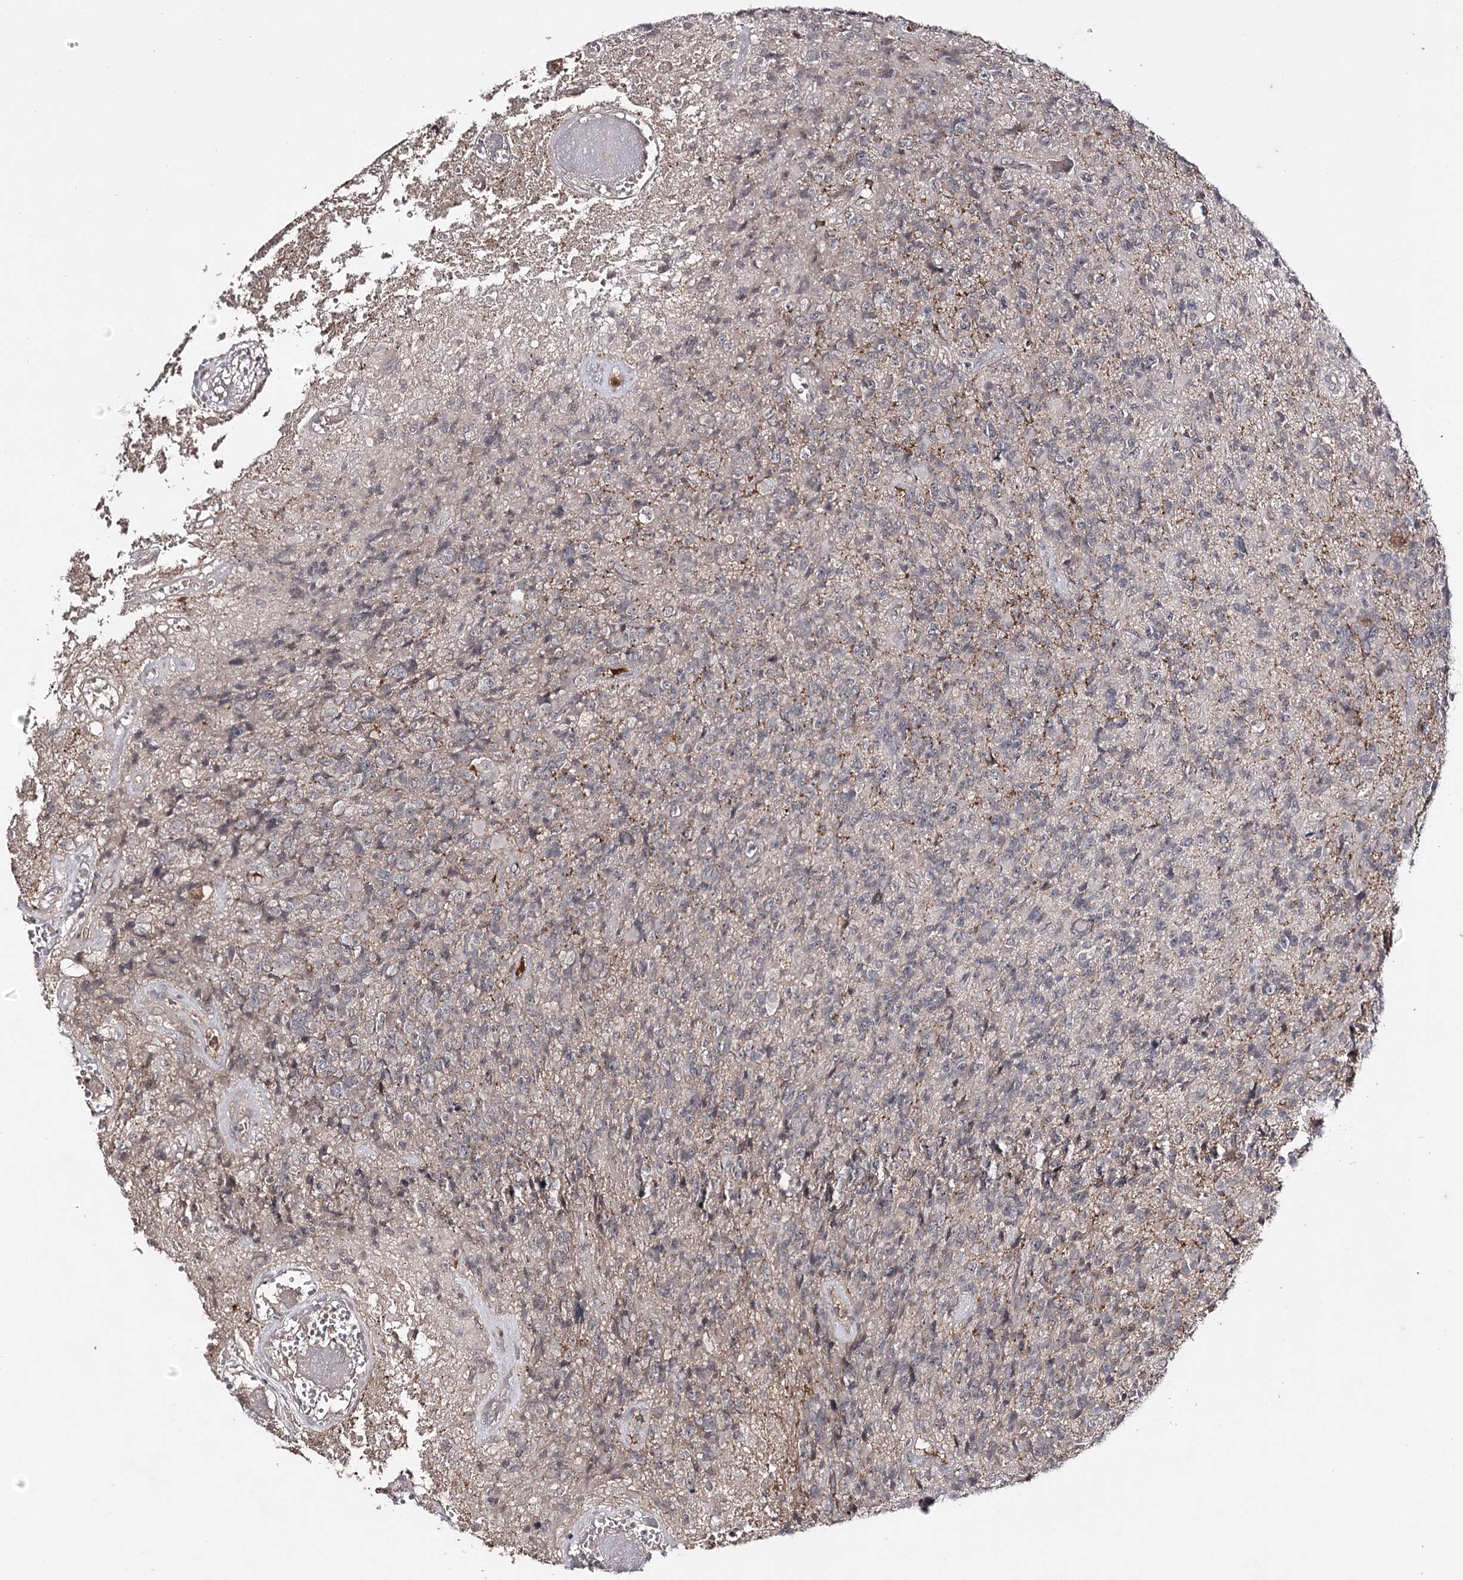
{"staining": {"intensity": "weak", "quantity": "25%-75%", "location": "cytoplasmic/membranous"}, "tissue": "glioma", "cell_type": "Tumor cells", "image_type": "cancer", "snomed": [{"axis": "morphology", "description": "Glioma, malignant, High grade"}, {"axis": "topography", "description": "Brain"}], "caption": "The immunohistochemical stain shows weak cytoplasmic/membranous staining in tumor cells of malignant glioma (high-grade) tissue. The staining is performed using DAB brown chromogen to label protein expression. The nuclei are counter-stained blue using hematoxylin.", "gene": "SYNGR3", "patient": {"sex": "male", "age": 76}}